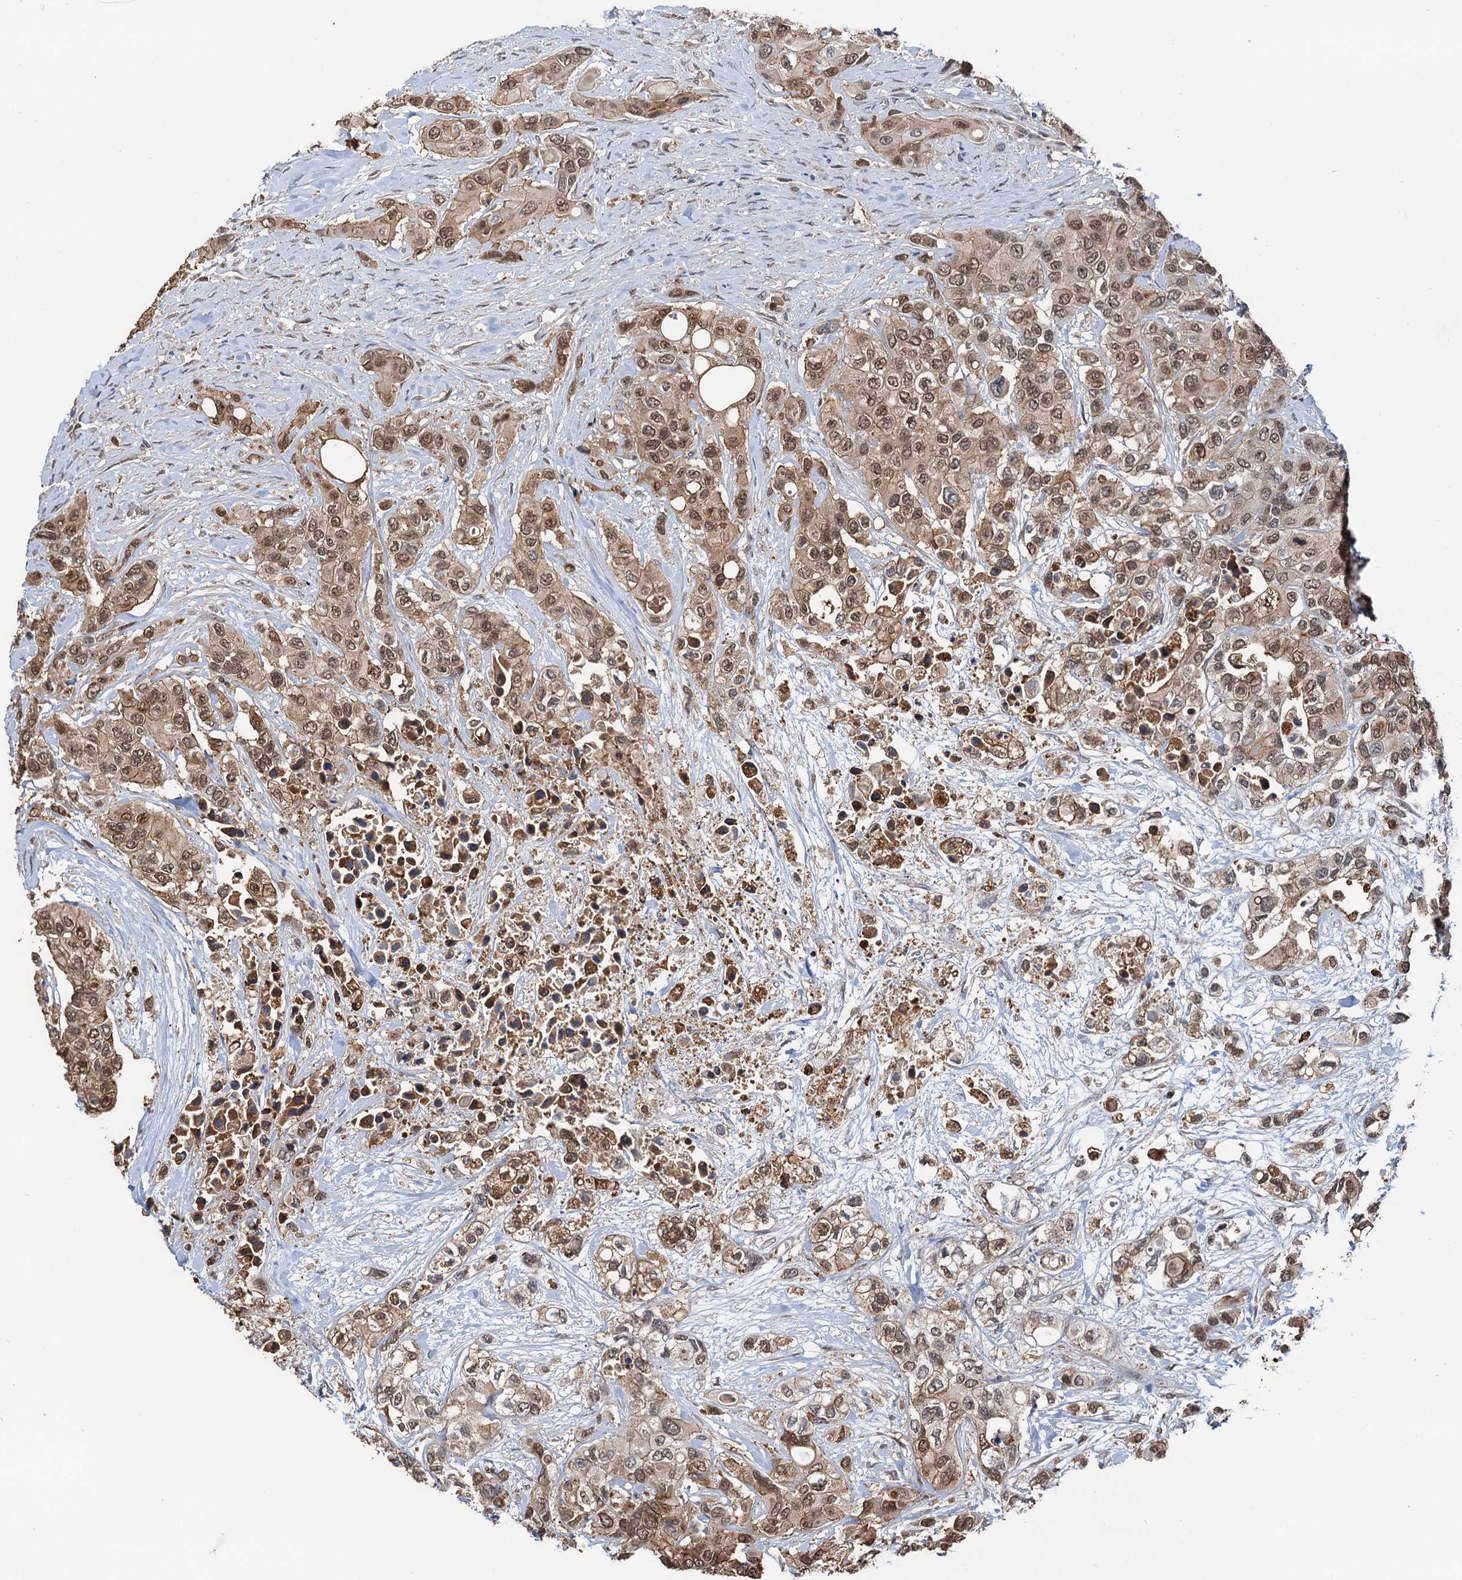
{"staining": {"intensity": "moderate", "quantity": ">75%", "location": "cytoplasmic/membranous,nuclear"}, "tissue": "urothelial cancer", "cell_type": "Tumor cells", "image_type": "cancer", "snomed": [{"axis": "morphology", "description": "Normal tissue, NOS"}, {"axis": "morphology", "description": "Urothelial carcinoma, High grade"}, {"axis": "topography", "description": "Vascular tissue"}, {"axis": "topography", "description": "Urinary bladder"}], "caption": "Immunohistochemistry staining of urothelial cancer, which demonstrates medium levels of moderate cytoplasmic/membranous and nuclear staining in about >75% of tumor cells indicating moderate cytoplasmic/membranous and nuclear protein expression. The staining was performed using DAB (brown) for protein detection and nuclei were counterstained in hematoxylin (blue).", "gene": "ZNF609", "patient": {"sex": "female", "age": 56}}